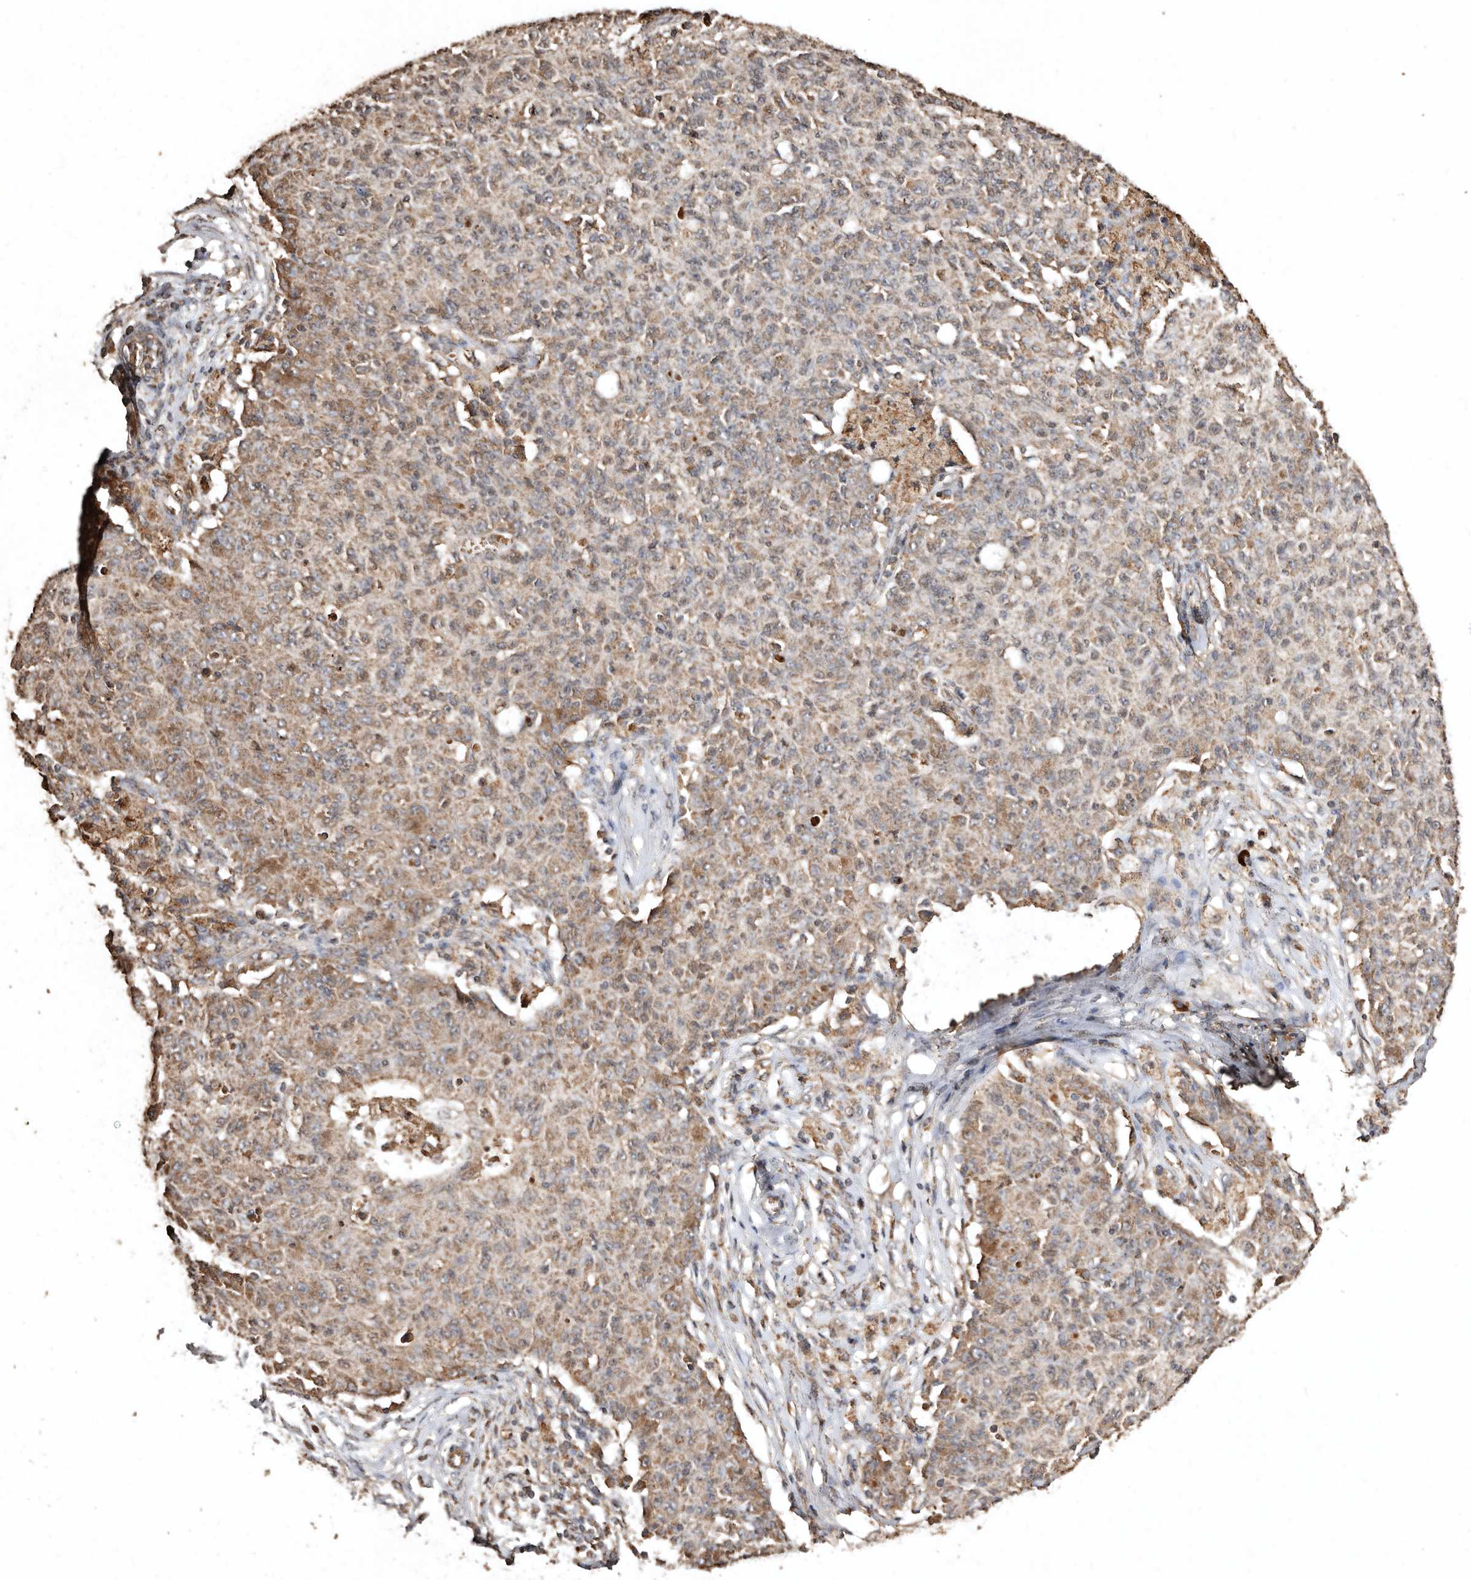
{"staining": {"intensity": "weak", "quantity": ">75%", "location": "cytoplasmic/membranous"}, "tissue": "ovarian cancer", "cell_type": "Tumor cells", "image_type": "cancer", "snomed": [{"axis": "morphology", "description": "Carcinoma, endometroid"}, {"axis": "topography", "description": "Ovary"}], "caption": "Ovarian cancer (endometroid carcinoma) was stained to show a protein in brown. There is low levels of weak cytoplasmic/membranous positivity in approximately >75% of tumor cells.", "gene": "FARS2", "patient": {"sex": "female", "age": 42}}